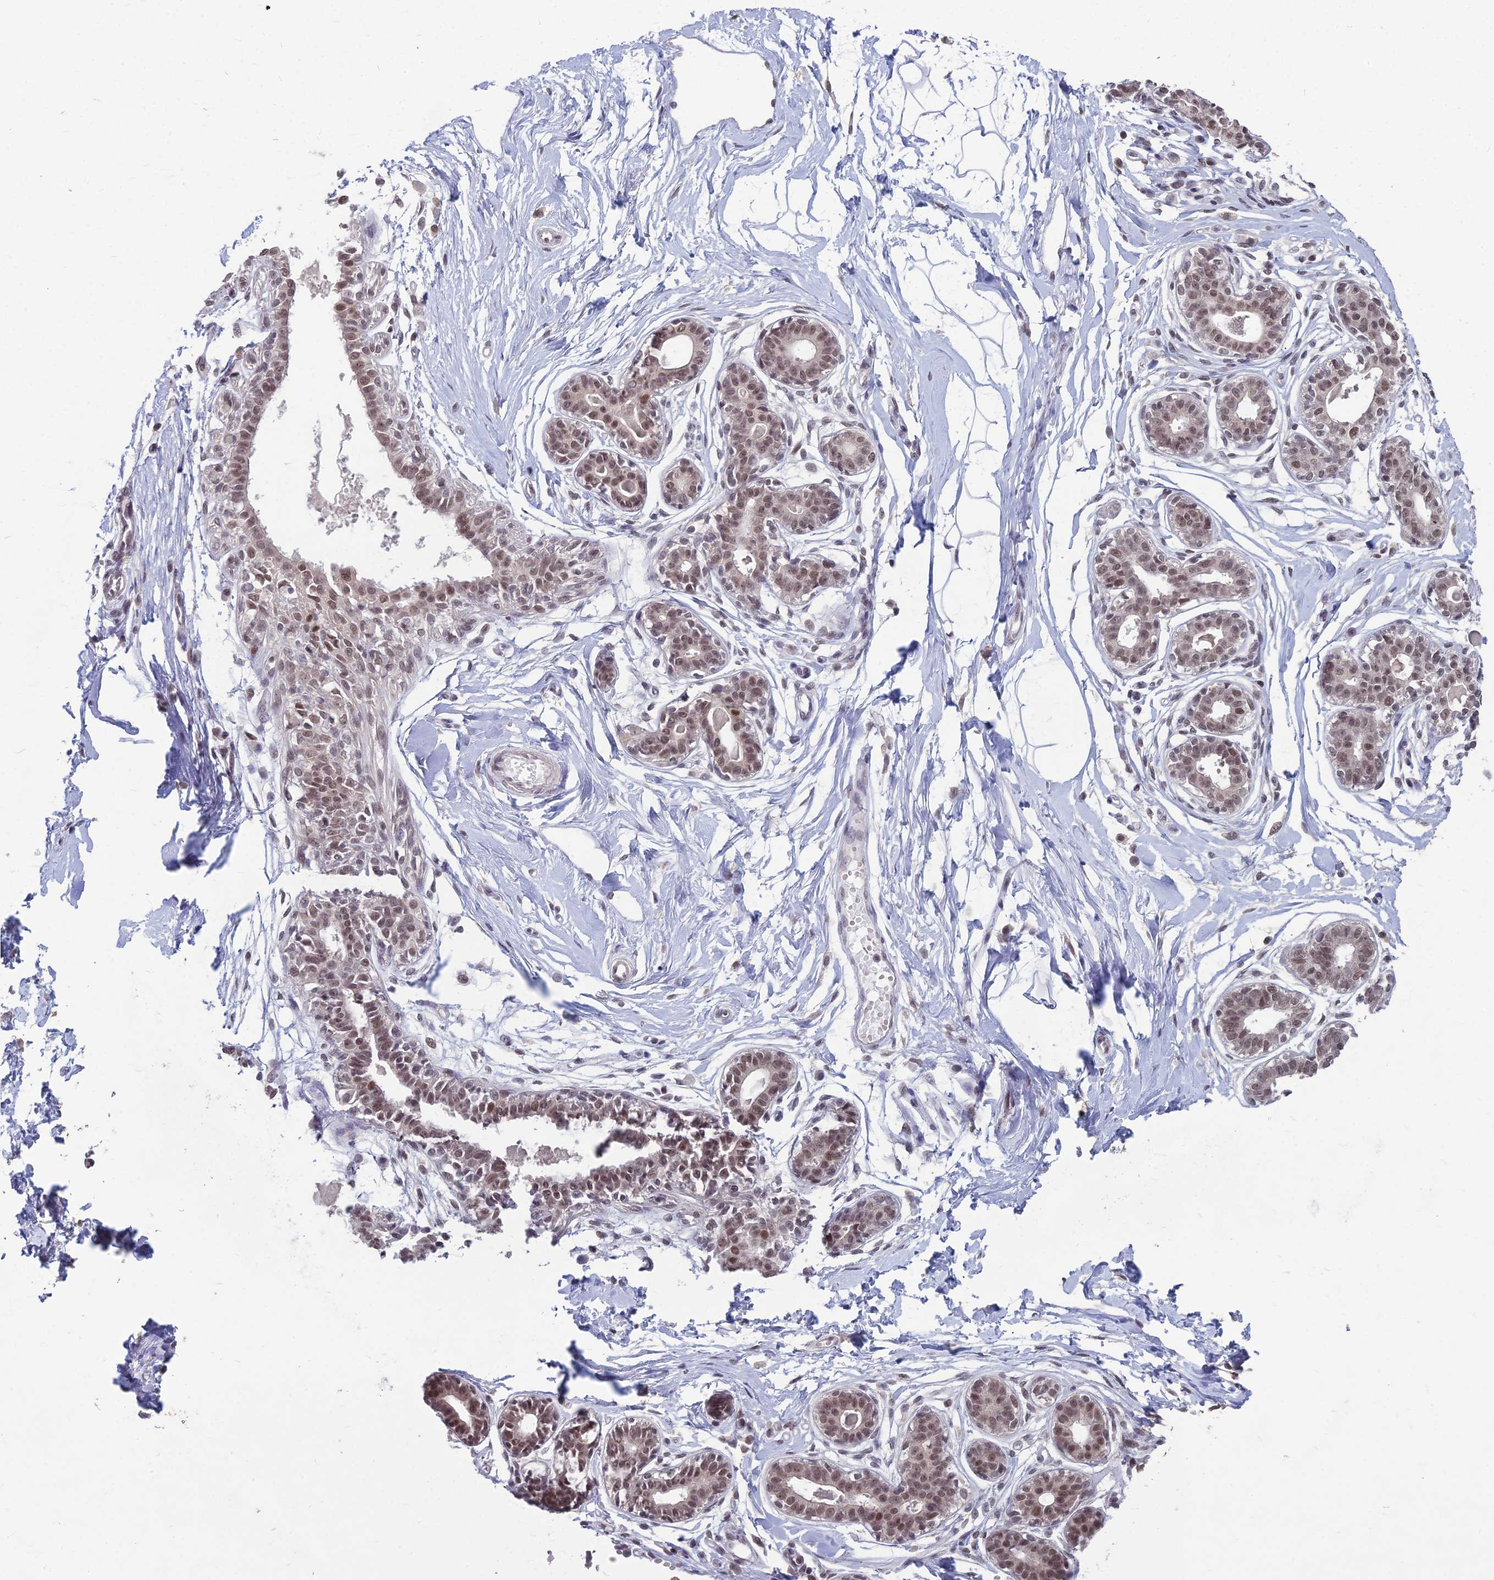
{"staining": {"intensity": "moderate", "quantity": "25%-75%", "location": "nuclear"}, "tissue": "breast", "cell_type": "Glandular cells", "image_type": "normal", "snomed": [{"axis": "morphology", "description": "Normal tissue, NOS"}, {"axis": "topography", "description": "Breast"}], "caption": "The photomicrograph demonstrates staining of benign breast, revealing moderate nuclear protein expression (brown color) within glandular cells. (DAB (3,3'-diaminobenzidine) = brown stain, brightfield microscopy at high magnification).", "gene": "KAT7", "patient": {"sex": "female", "age": 45}}